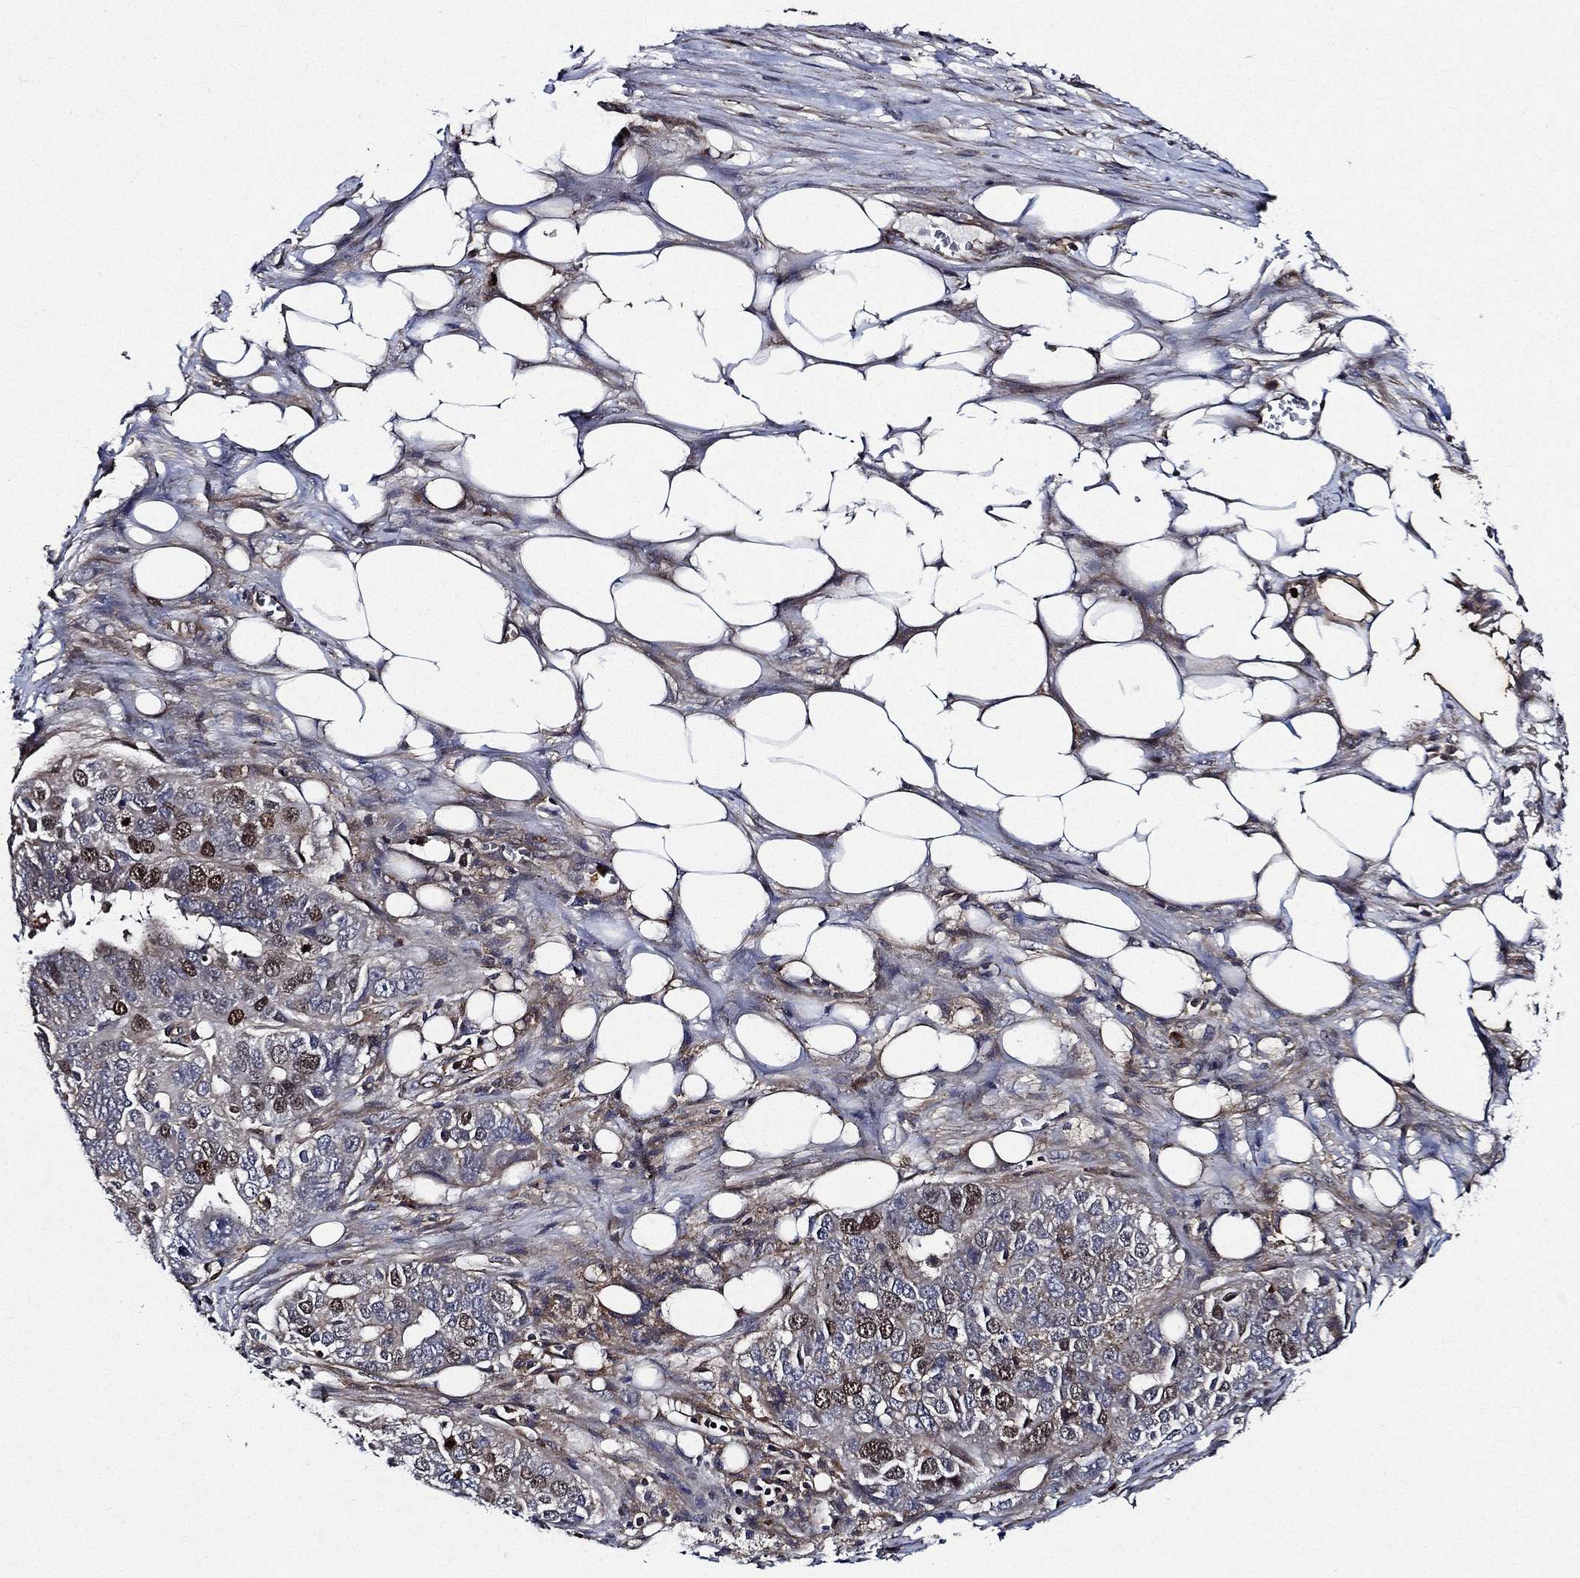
{"staining": {"intensity": "moderate", "quantity": "<25%", "location": "nuclear"}, "tissue": "ovarian cancer", "cell_type": "Tumor cells", "image_type": "cancer", "snomed": [{"axis": "morphology", "description": "Carcinoma, endometroid"}, {"axis": "topography", "description": "Soft tissue"}, {"axis": "topography", "description": "Ovary"}], "caption": "Endometroid carcinoma (ovarian) was stained to show a protein in brown. There is low levels of moderate nuclear expression in approximately <25% of tumor cells.", "gene": "KIF20B", "patient": {"sex": "female", "age": 52}}